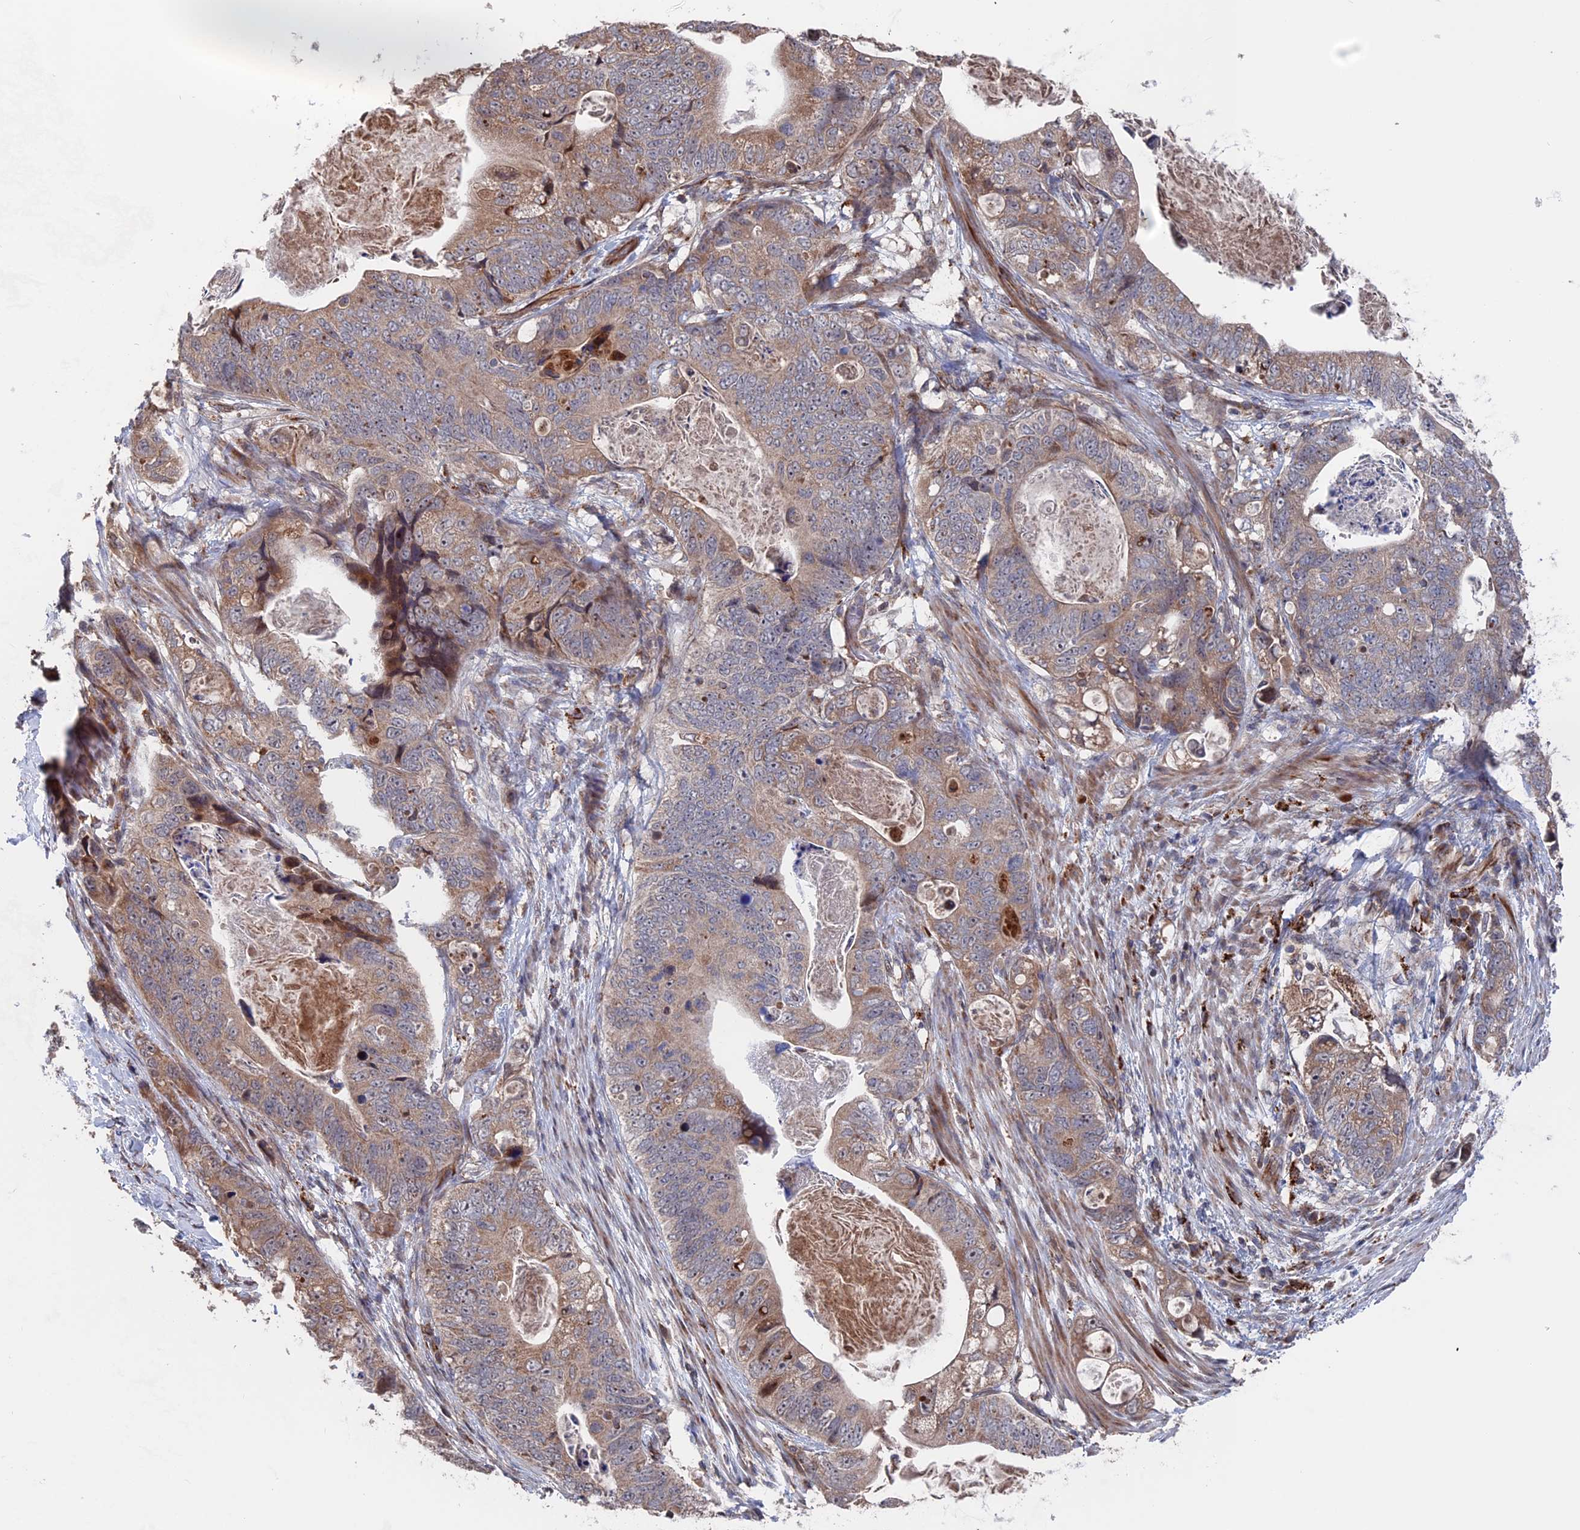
{"staining": {"intensity": "moderate", "quantity": "25%-75%", "location": "cytoplasmic/membranous"}, "tissue": "stomach cancer", "cell_type": "Tumor cells", "image_type": "cancer", "snomed": [{"axis": "morphology", "description": "Normal tissue, NOS"}, {"axis": "morphology", "description": "Adenocarcinoma, NOS"}, {"axis": "topography", "description": "Stomach"}], "caption": "This photomicrograph demonstrates immunohistochemistry (IHC) staining of stomach adenocarcinoma, with medium moderate cytoplasmic/membranous positivity in approximately 25%-75% of tumor cells.", "gene": "PLA2G15", "patient": {"sex": "female", "age": 89}}